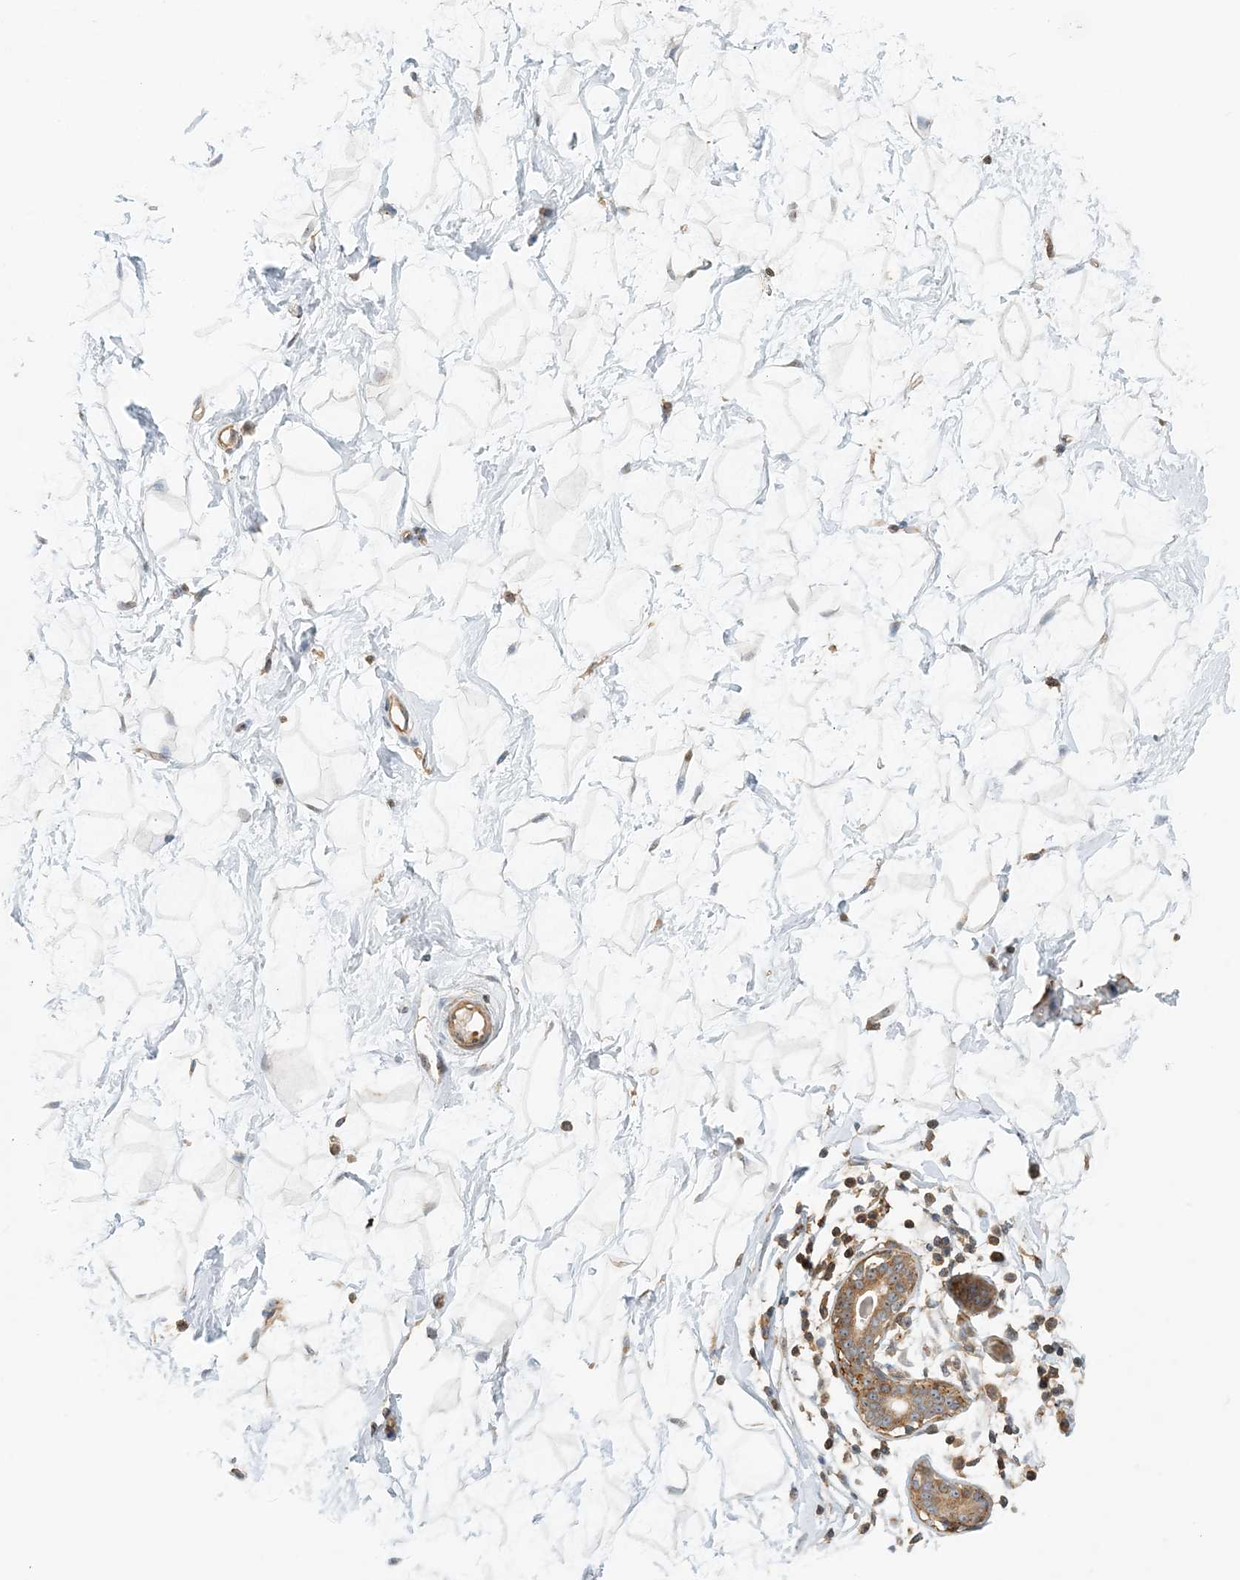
{"staining": {"intensity": "negative", "quantity": "none", "location": "none"}, "tissue": "breast", "cell_type": "Adipocytes", "image_type": "normal", "snomed": [{"axis": "morphology", "description": "Normal tissue, NOS"}, {"axis": "morphology", "description": "Adenoma, NOS"}, {"axis": "topography", "description": "Breast"}], "caption": "This is a image of immunohistochemistry staining of unremarkable breast, which shows no staining in adipocytes.", "gene": "COLEC11", "patient": {"sex": "female", "age": 23}}